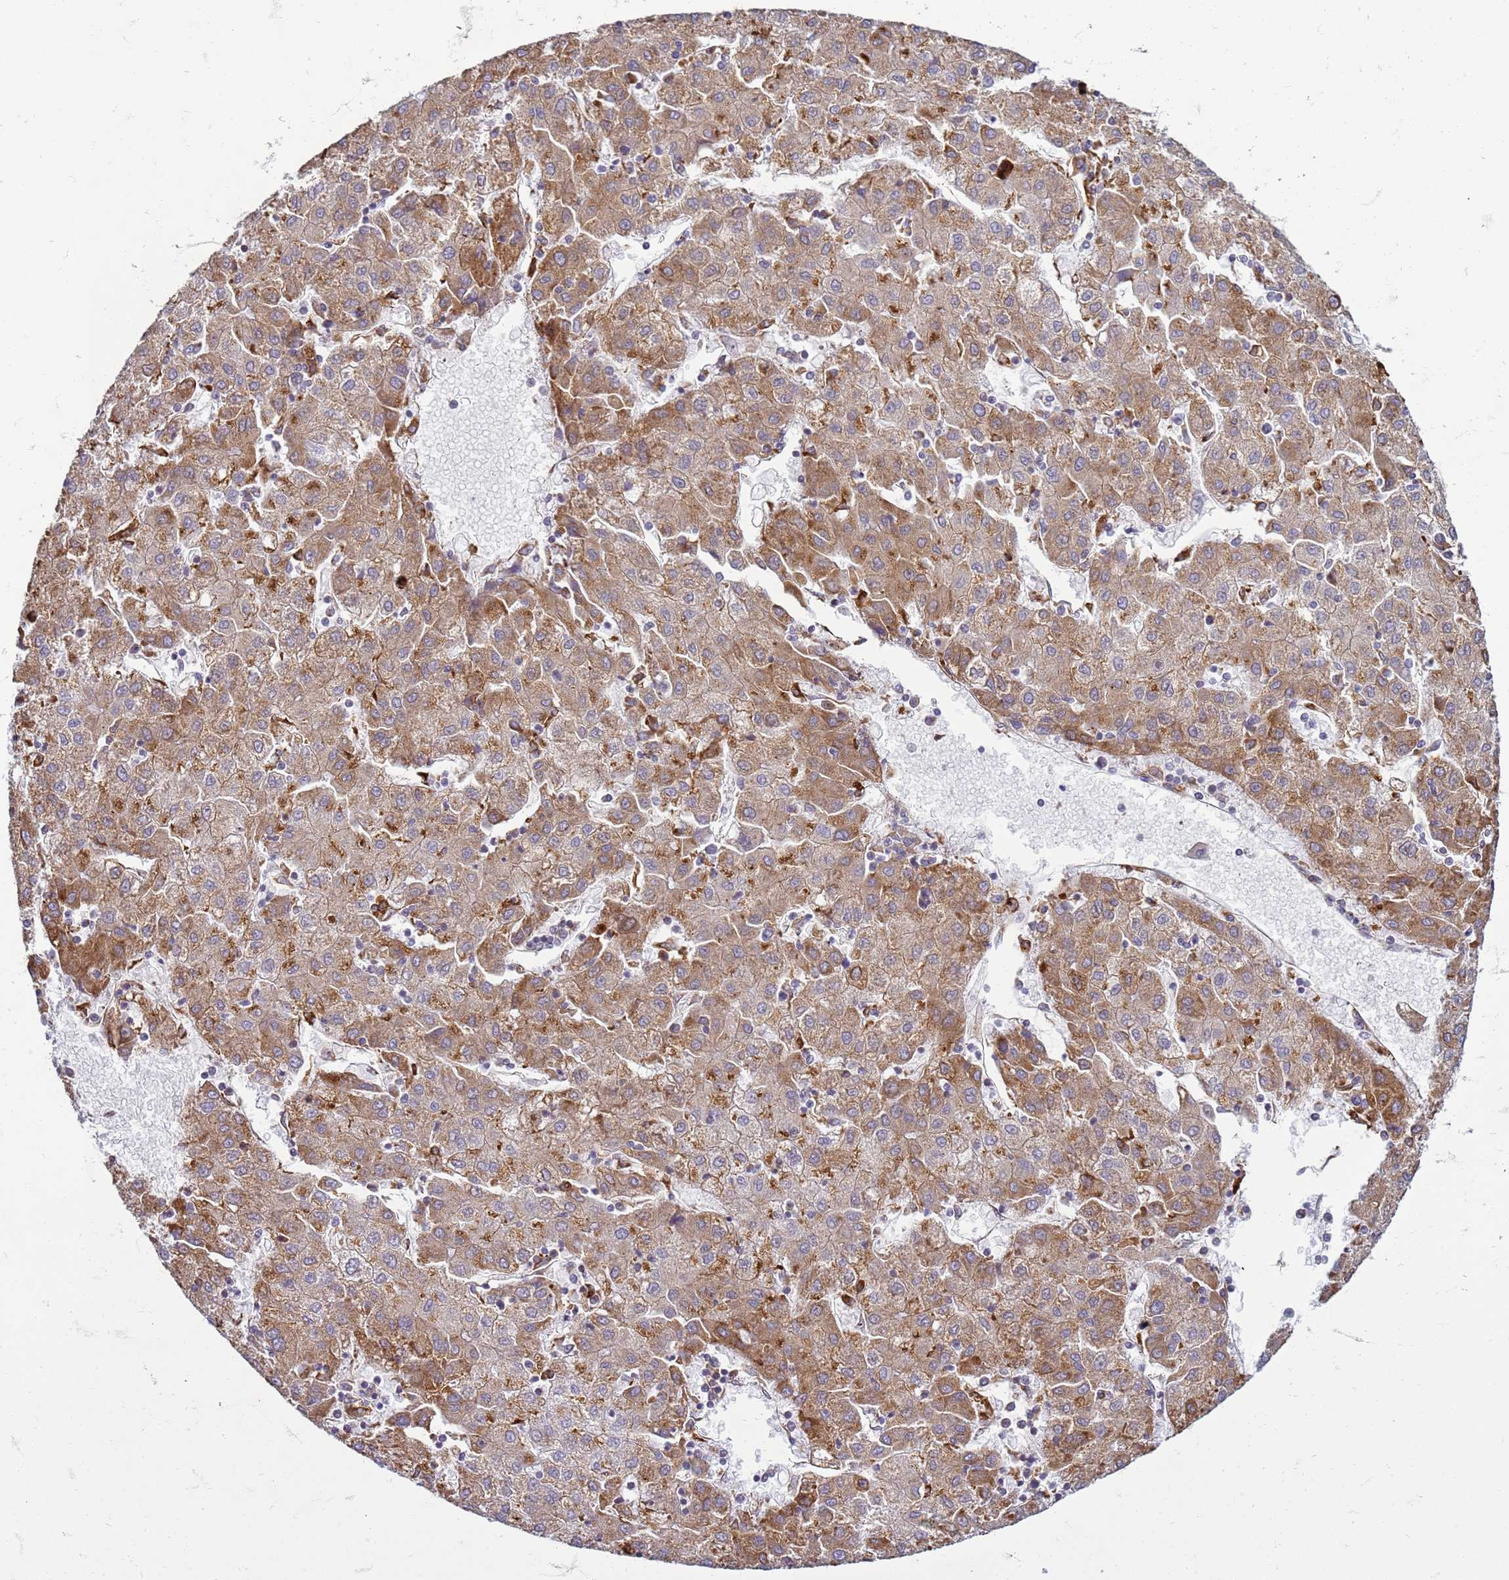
{"staining": {"intensity": "moderate", "quantity": "25%-75%", "location": "cytoplasmic/membranous"}, "tissue": "liver cancer", "cell_type": "Tumor cells", "image_type": "cancer", "snomed": [{"axis": "morphology", "description": "Carcinoma, Hepatocellular, NOS"}, {"axis": "topography", "description": "Liver"}], "caption": "Moderate cytoplasmic/membranous positivity is seen in about 25%-75% of tumor cells in liver cancer (hepatocellular carcinoma).", "gene": "PDK3", "patient": {"sex": "male", "age": 72}}